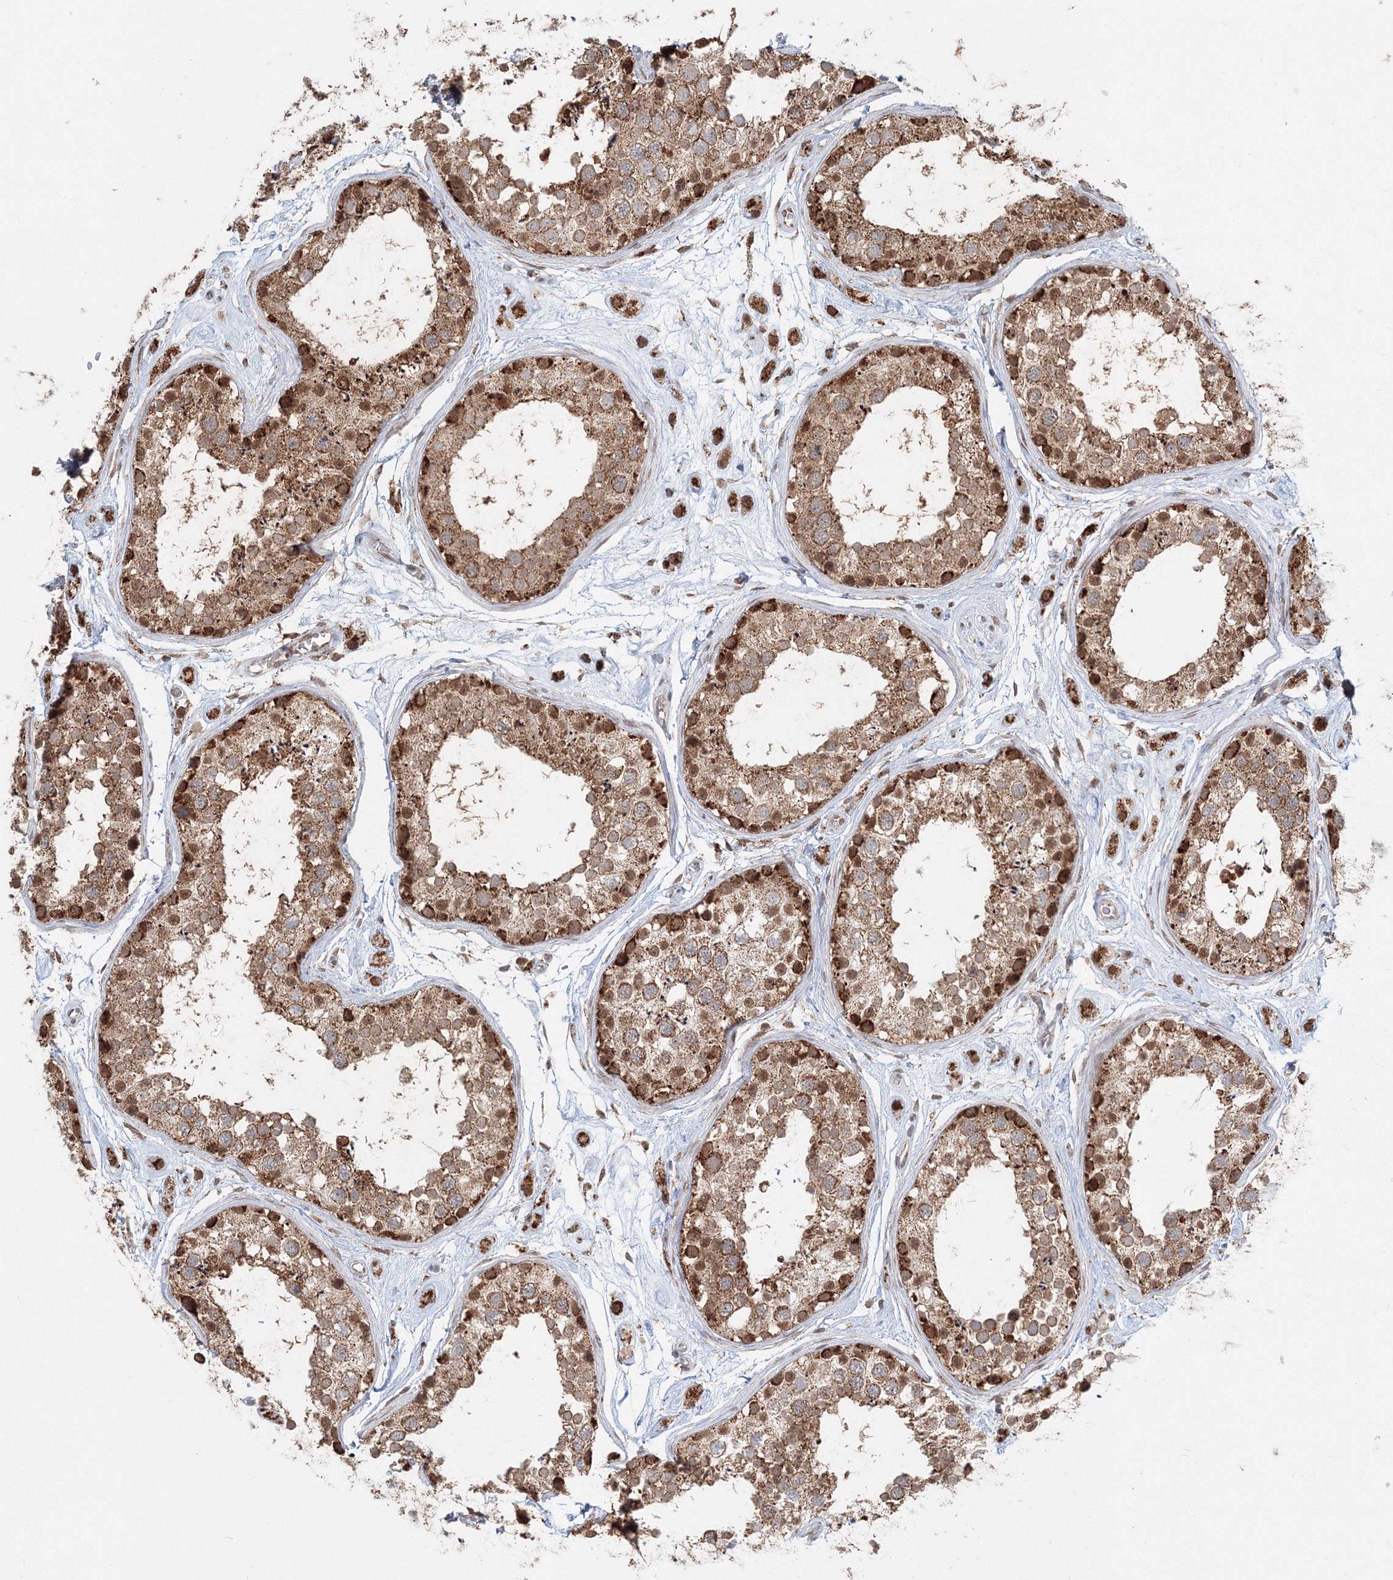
{"staining": {"intensity": "strong", "quantity": ">75%", "location": "cytoplasmic/membranous"}, "tissue": "testis", "cell_type": "Cells in seminiferous ducts", "image_type": "normal", "snomed": [{"axis": "morphology", "description": "Normal tissue, NOS"}, {"axis": "topography", "description": "Testis"}], "caption": "Cells in seminiferous ducts show high levels of strong cytoplasmic/membranous staining in about >75% of cells in benign testis.", "gene": "PSMD6", "patient": {"sex": "male", "age": 25}}